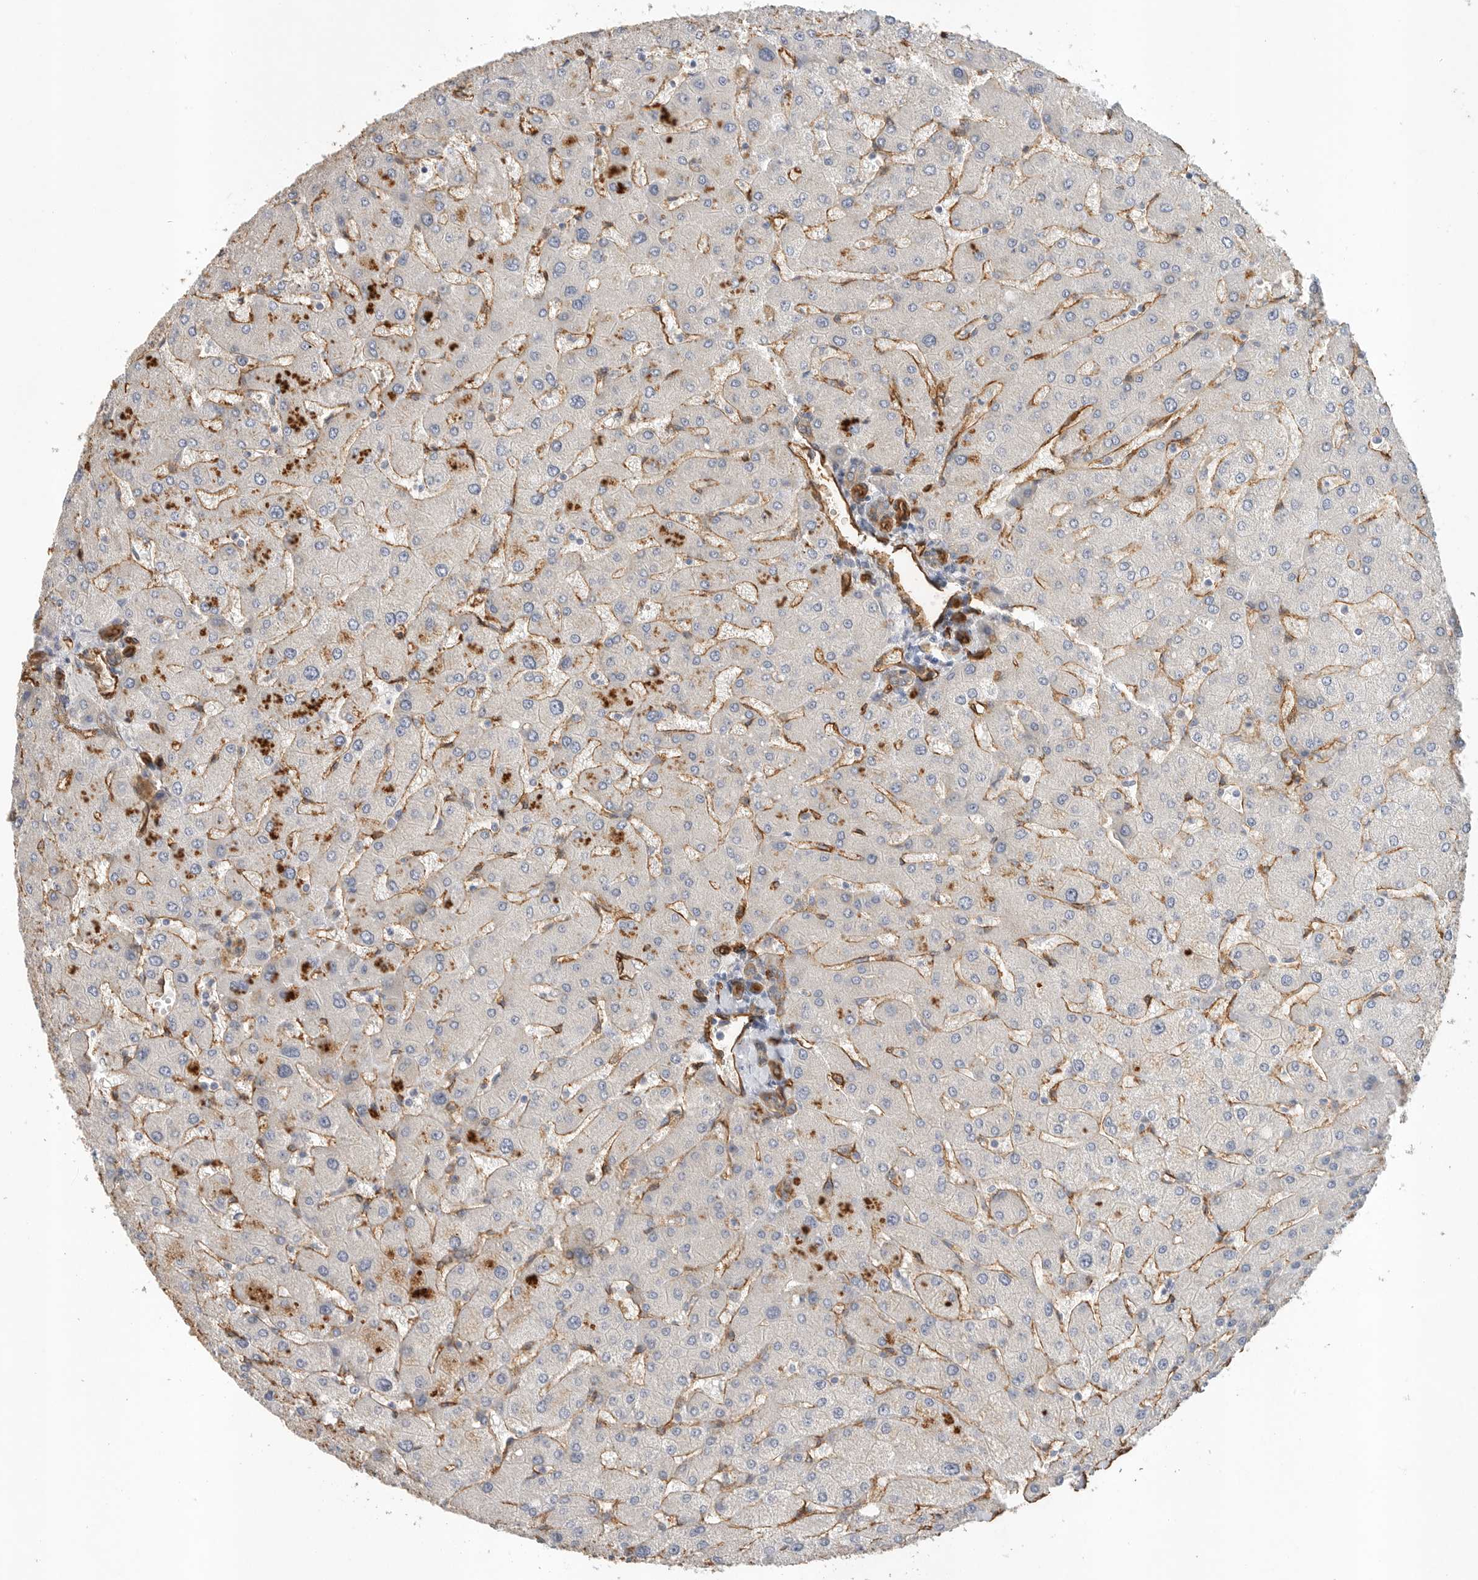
{"staining": {"intensity": "moderate", "quantity": "25%-75%", "location": "cytoplasmic/membranous"}, "tissue": "liver", "cell_type": "Cholangiocytes", "image_type": "normal", "snomed": [{"axis": "morphology", "description": "Normal tissue, NOS"}, {"axis": "topography", "description": "Liver"}], "caption": "A high-resolution histopathology image shows immunohistochemistry (IHC) staining of unremarkable liver, which demonstrates moderate cytoplasmic/membranous positivity in about 25%-75% of cholangiocytes.", "gene": "JMJD4", "patient": {"sex": "male", "age": 55}}